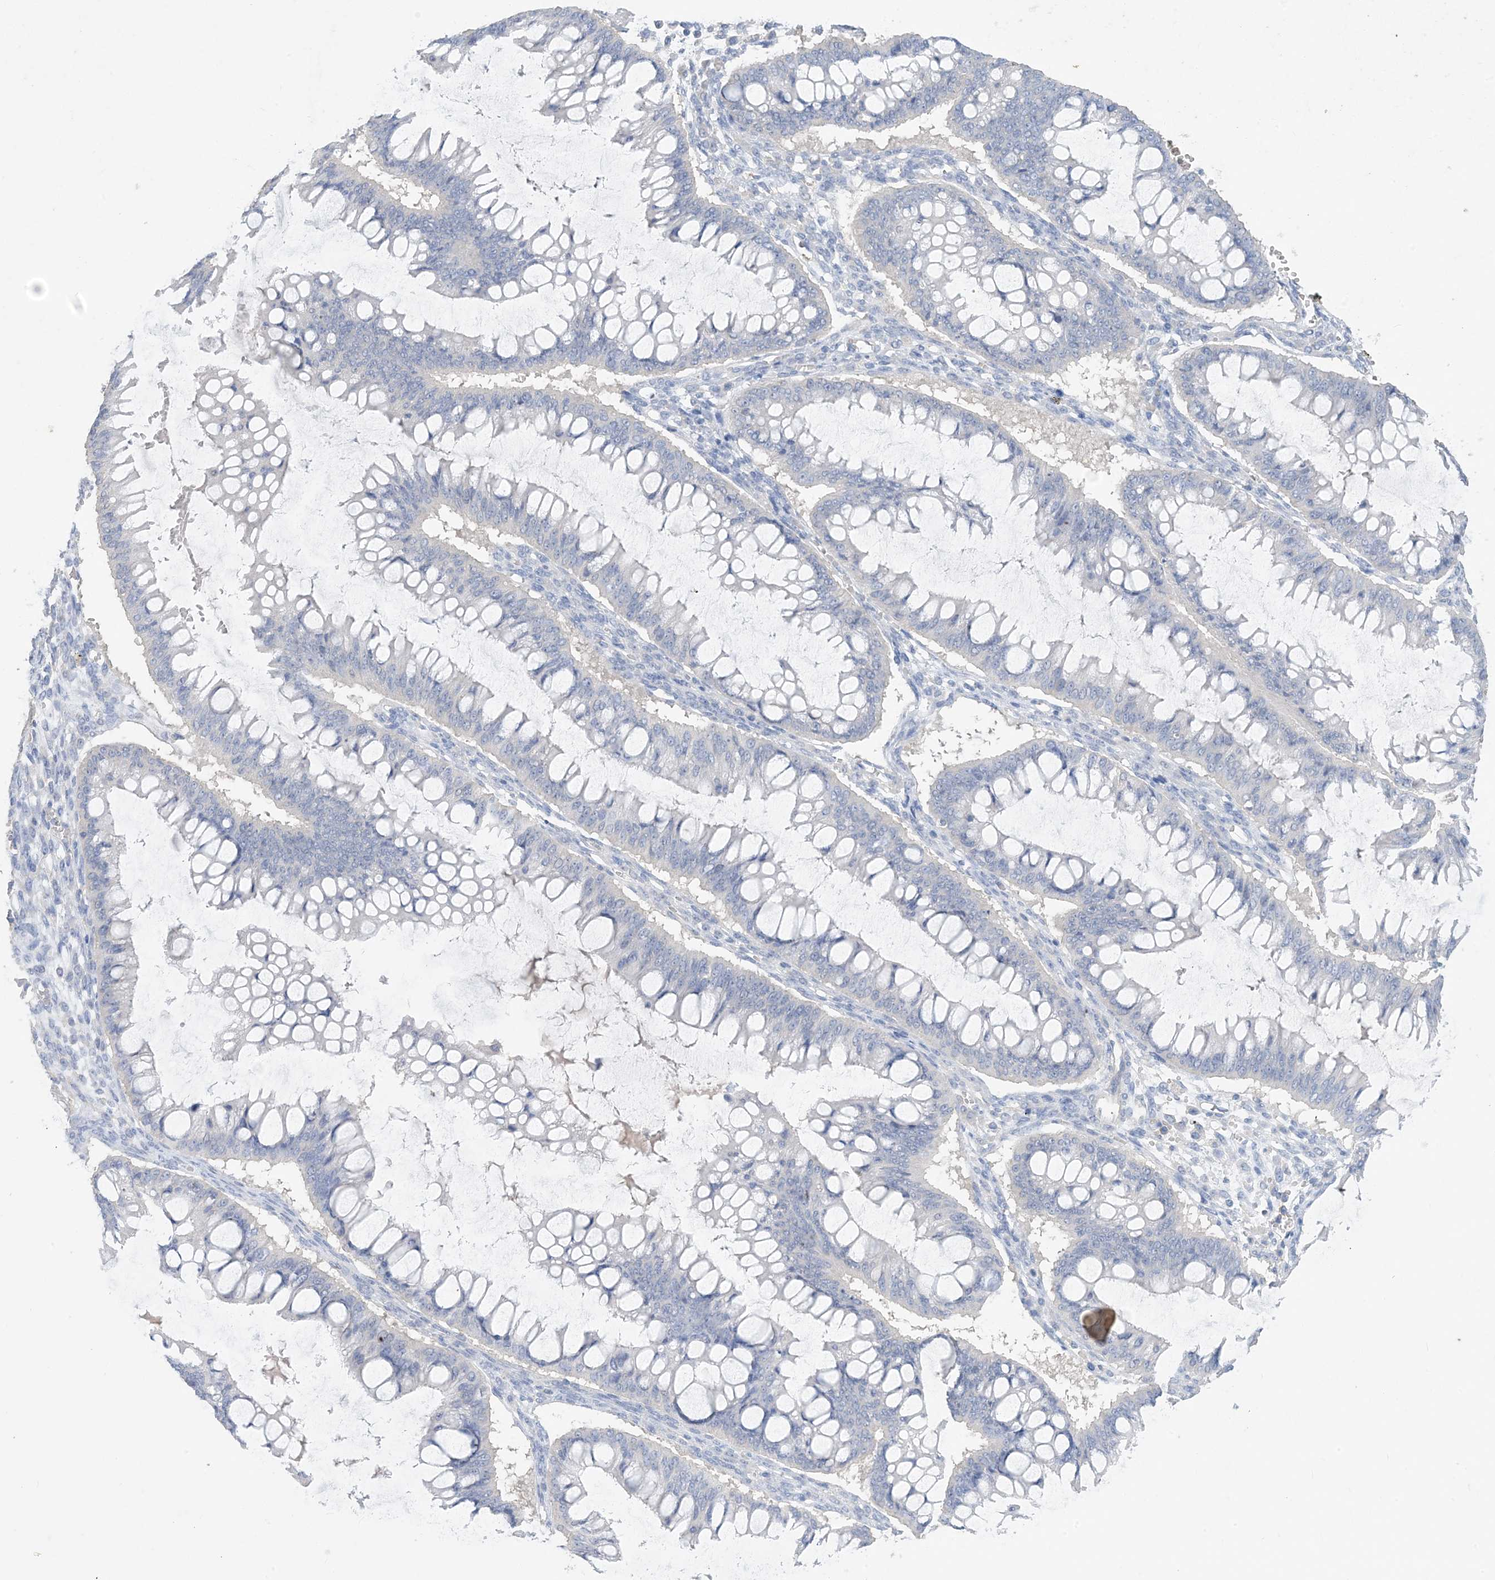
{"staining": {"intensity": "negative", "quantity": "none", "location": "none"}, "tissue": "ovarian cancer", "cell_type": "Tumor cells", "image_type": "cancer", "snomed": [{"axis": "morphology", "description": "Cystadenocarcinoma, mucinous, NOS"}, {"axis": "topography", "description": "Ovary"}], "caption": "High magnification brightfield microscopy of ovarian mucinous cystadenocarcinoma stained with DAB (brown) and counterstained with hematoxylin (blue): tumor cells show no significant expression.", "gene": "KPRP", "patient": {"sex": "female", "age": 73}}